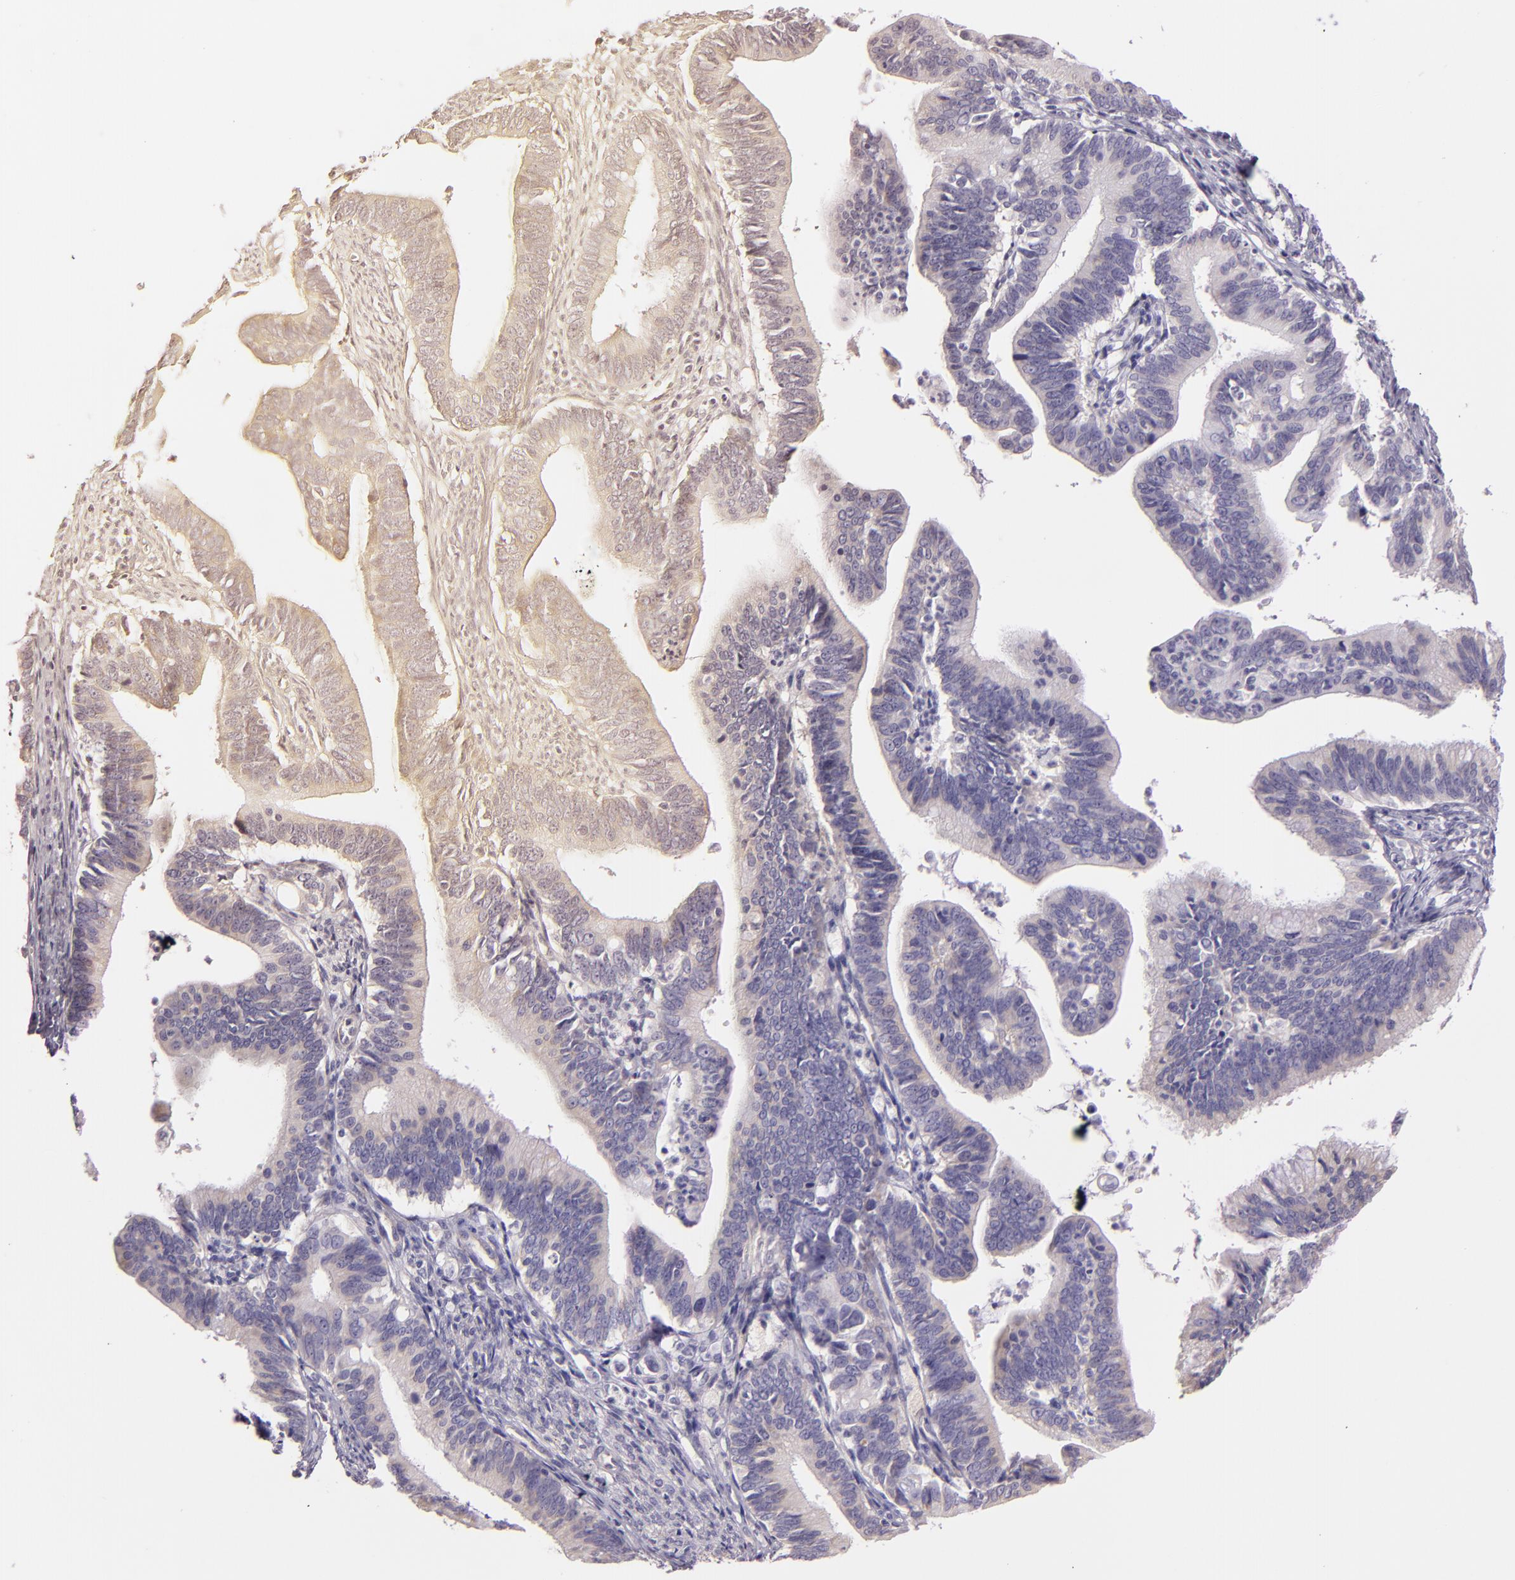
{"staining": {"intensity": "negative", "quantity": "none", "location": "none"}, "tissue": "cervical cancer", "cell_type": "Tumor cells", "image_type": "cancer", "snomed": [{"axis": "morphology", "description": "Adenocarcinoma, NOS"}, {"axis": "topography", "description": "Cervix"}], "caption": "High power microscopy photomicrograph of an IHC image of adenocarcinoma (cervical), revealing no significant expression in tumor cells. The staining is performed using DAB brown chromogen with nuclei counter-stained in using hematoxylin.", "gene": "ZC3H7B", "patient": {"sex": "female", "age": 47}}